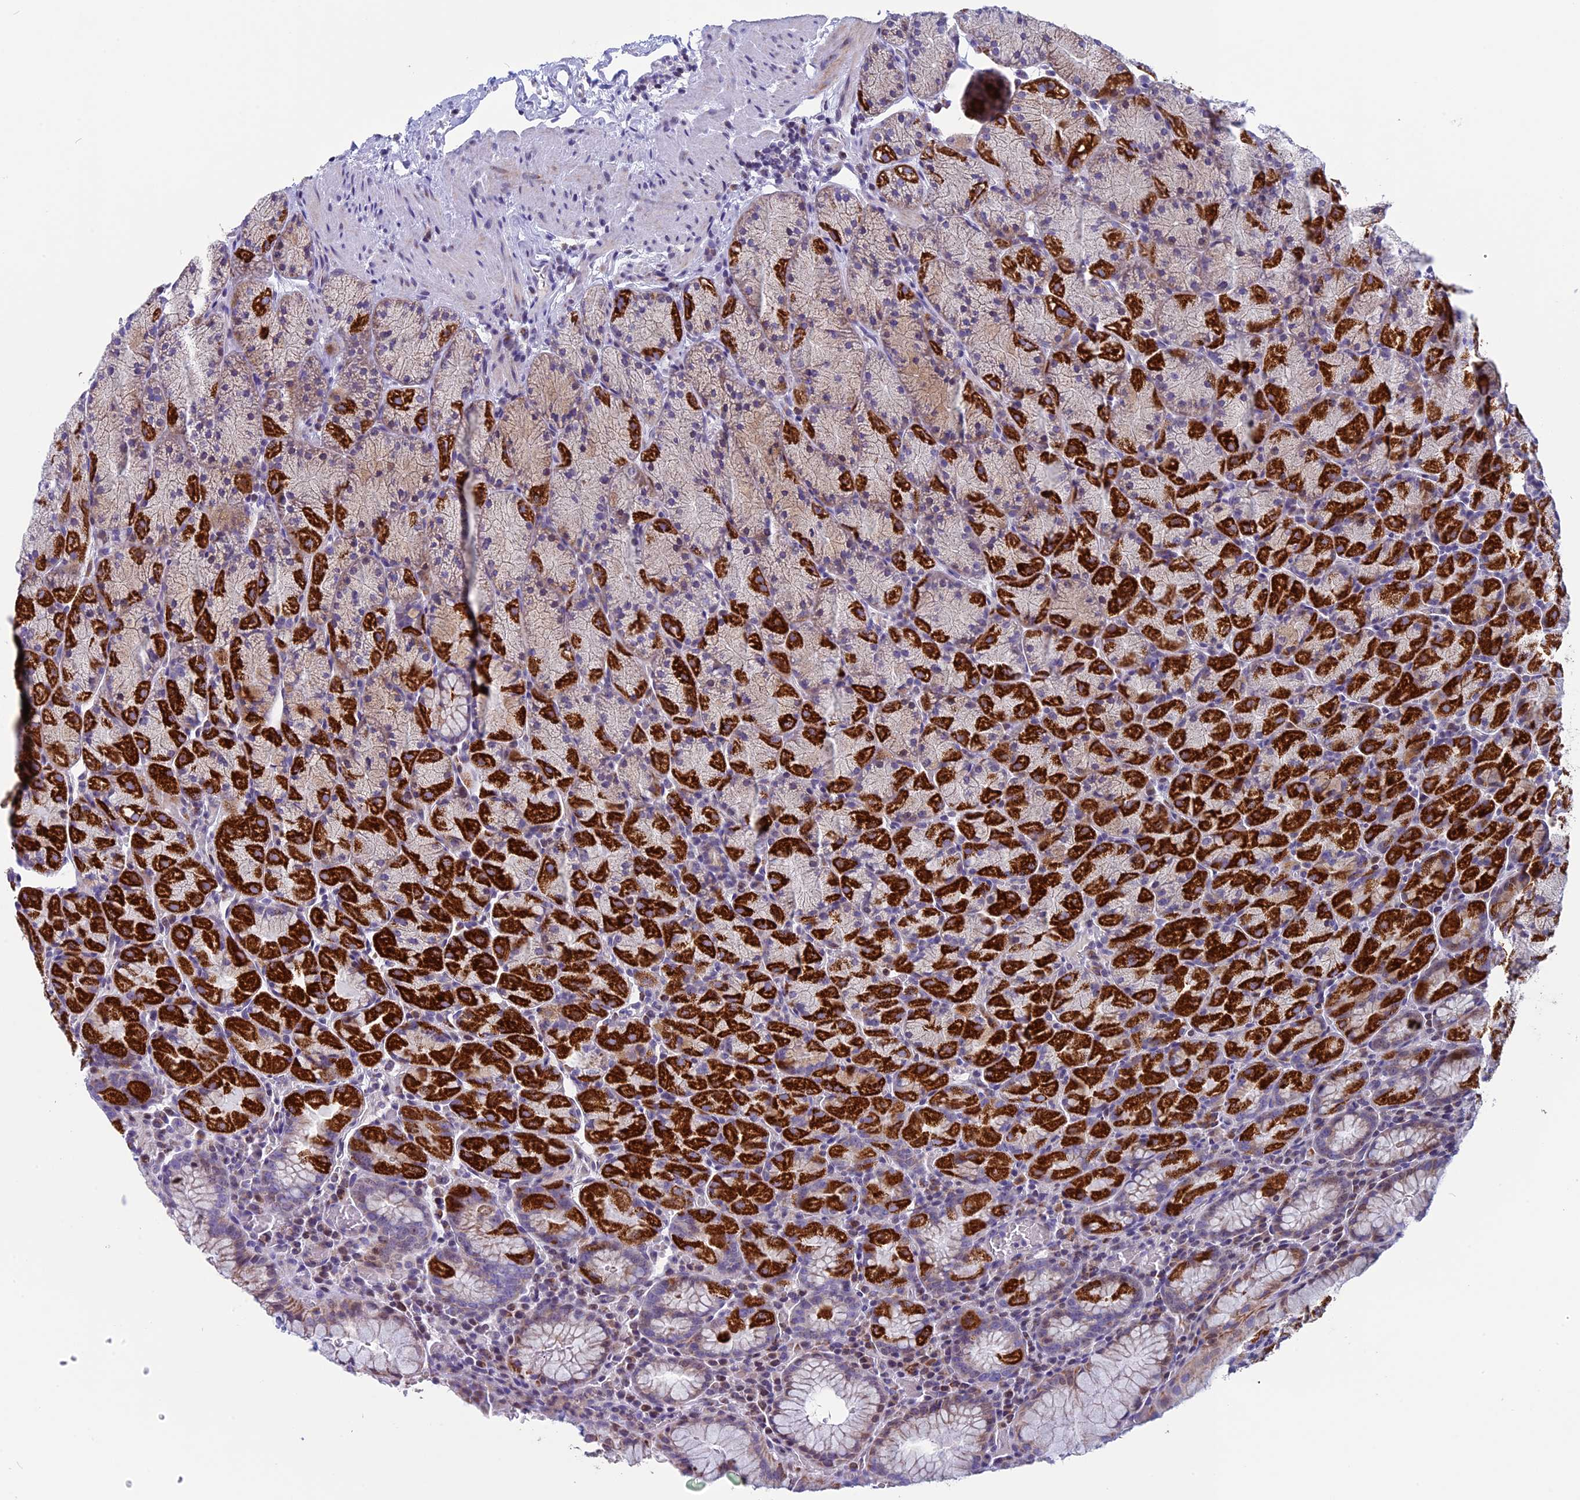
{"staining": {"intensity": "strong", "quantity": "25%-75%", "location": "cytoplasmic/membranous"}, "tissue": "stomach", "cell_type": "Glandular cells", "image_type": "normal", "snomed": [{"axis": "morphology", "description": "Normal tissue, NOS"}, {"axis": "topography", "description": "Stomach, upper"}, {"axis": "topography", "description": "Stomach, lower"}], "caption": "DAB (3,3'-diaminobenzidine) immunohistochemical staining of benign stomach reveals strong cytoplasmic/membranous protein expression in about 25%-75% of glandular cells. Nuclei are stained in blue.", "gene": "ZNF563", "patient": {"sex": "male", "age": 80}}